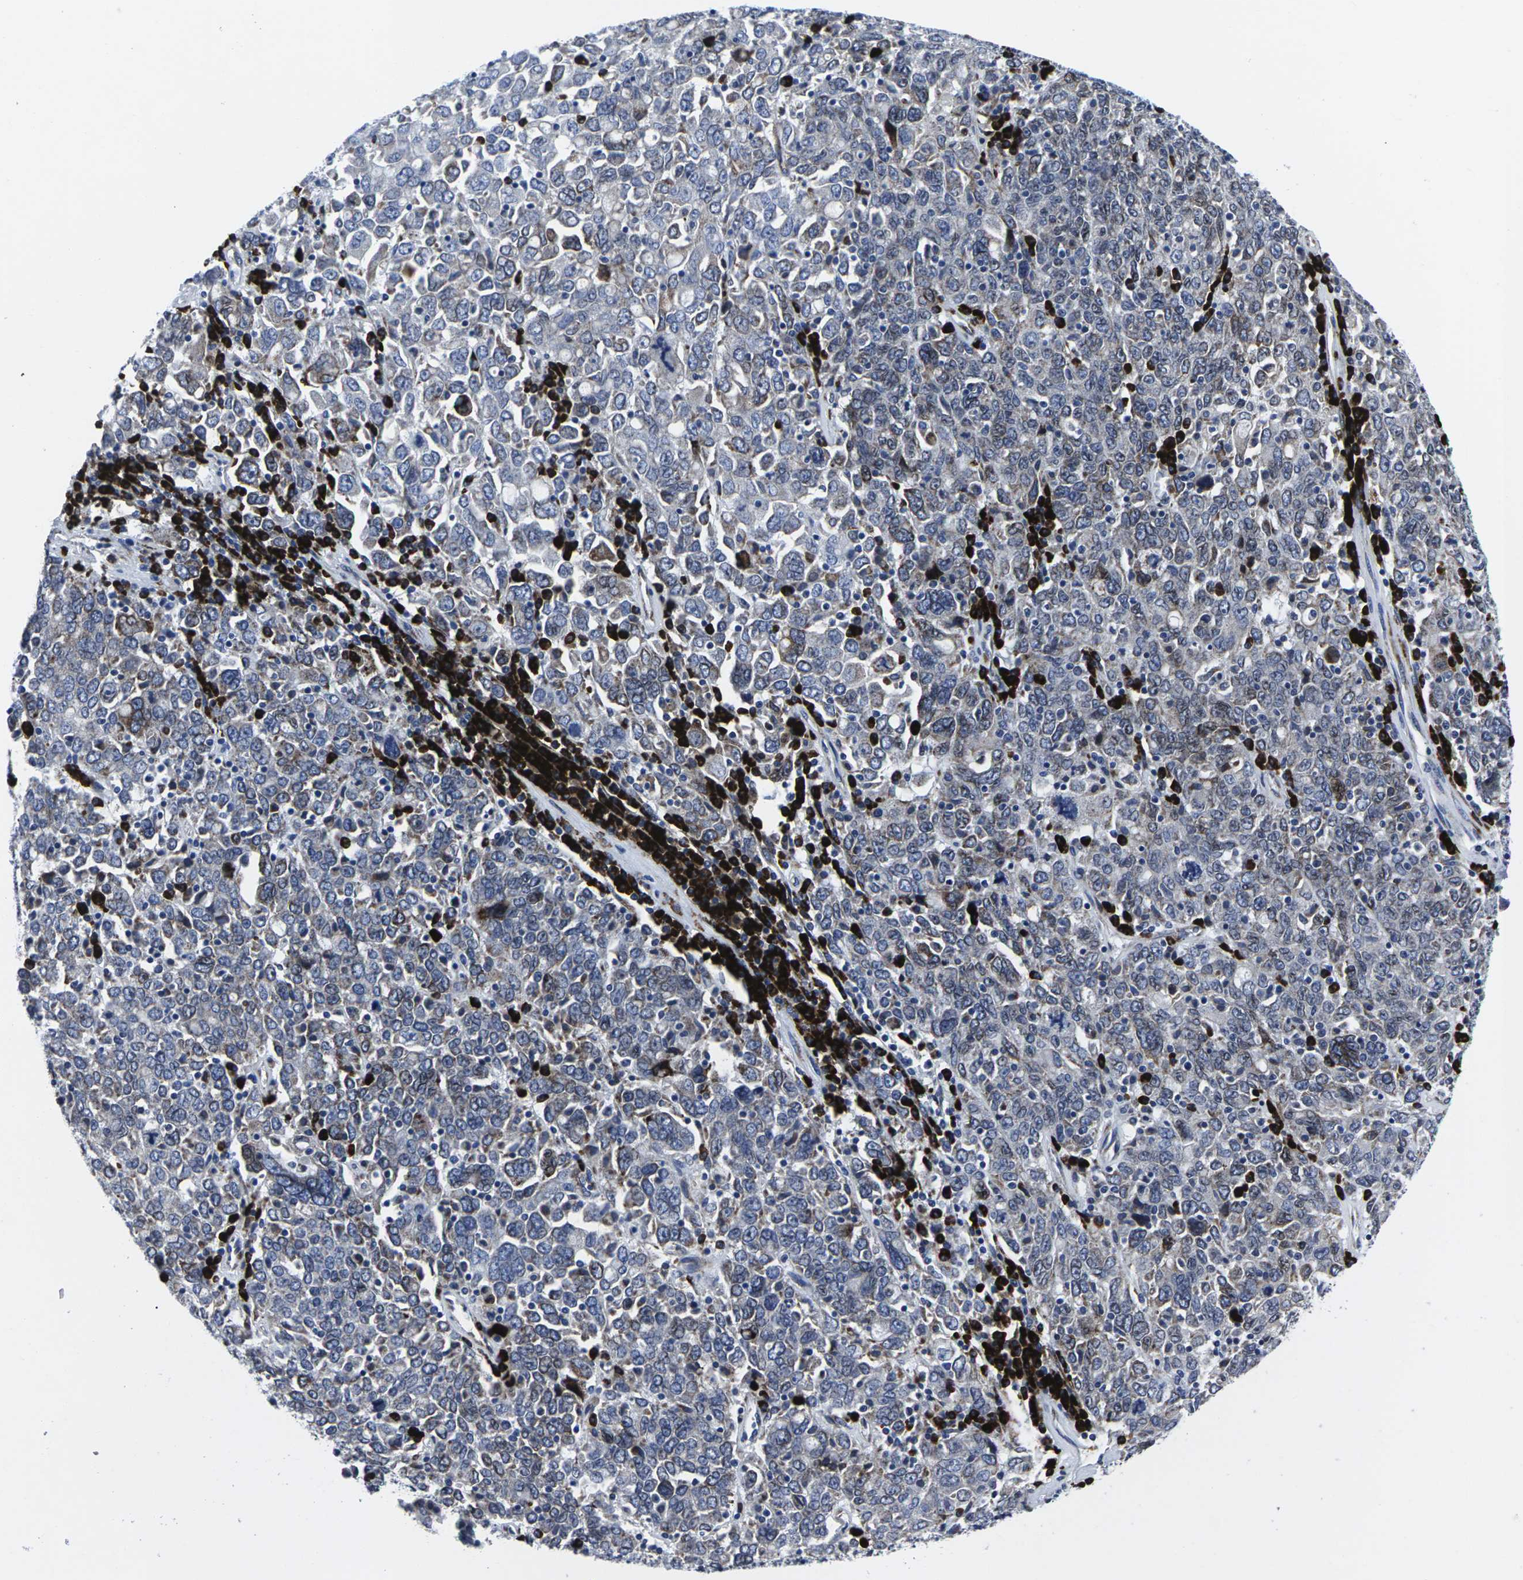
{"staining": {"intensity": "moderate", "quantity": "25%-75%", "location": "cytoplasmic/membranous"}, "tissue": "ovarian cancer", "cell_type": "Tumor cells", "image_type": "cancer", "snomed": [{"axis": "morphology", "description": "Carcinoma, endometroid"}, {"axis": "topography", "description": "Ovary"}], "caption": "The photomicrograph exhibits staining of ovarian cancer, revealing moderate cytoplasmic/membranous protein staining (brown color) within tumor cells. (DAB IHC, brown staining for protein, blue staining for nuclei).", "gene": "RPN1", "patient": {"sex": "female", "age": 62}}